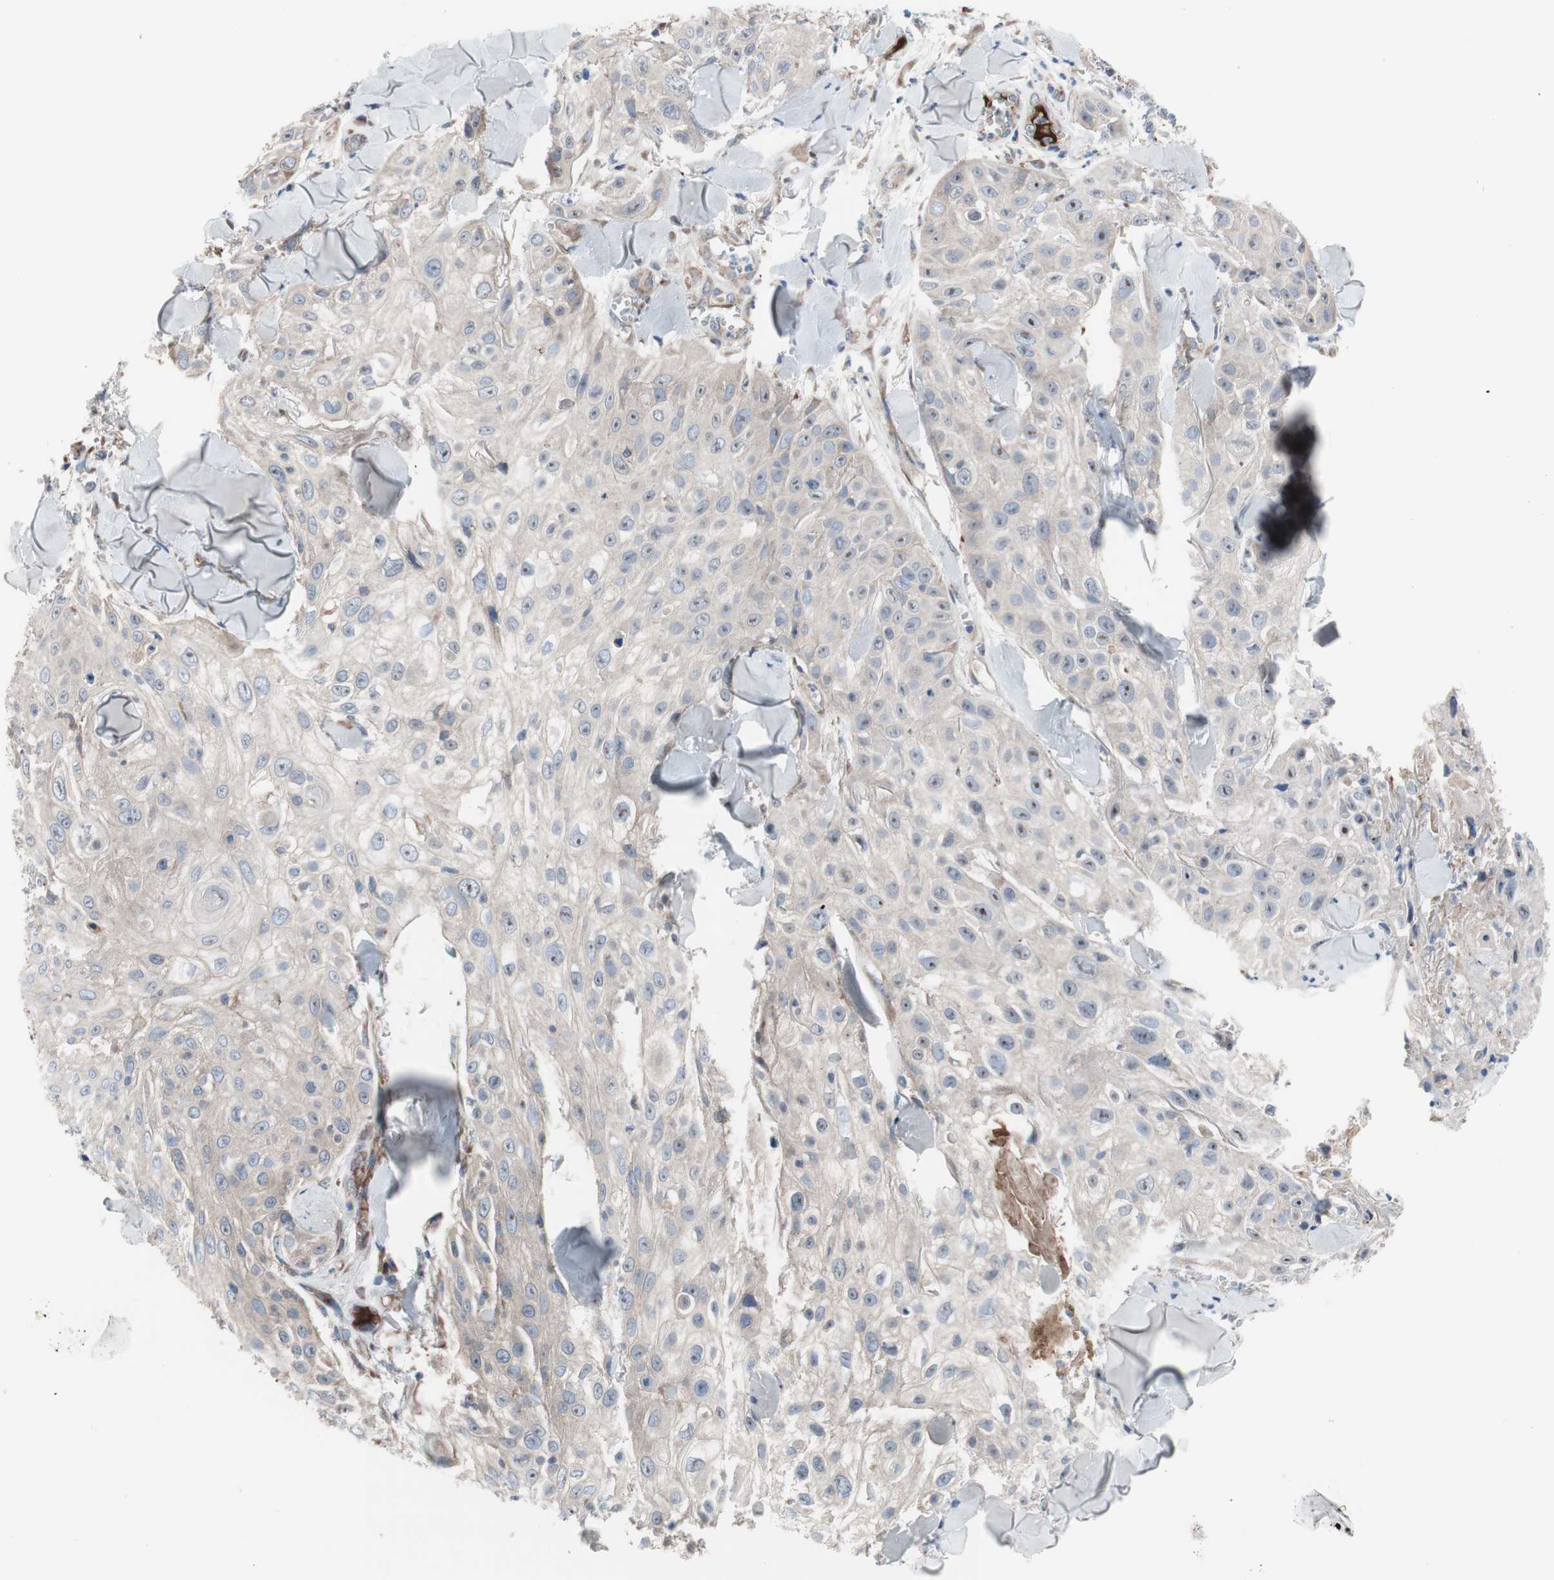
{"staining": {"intensity": "weak", "quantity": ">75%", "location": "cytoplasmic/membranous"}, "tissue": "skin cancer", "cell_type": "Tumor cells", "image_type": "cancer", "snomed": [{"axis": "morphology", "description": "Squamous cell carcinoma, NOS"}, {"axis": "topography", "description": "Skin"}], "caption": "A high-resolution photomicrograph shows immunohistochemistry (IHC) staining of squamous cell carcinoma (skin), which reveals weak cytoplasmic/membranous staining in about >75% of tumor cells.", "gene": "KANSL1", "patient": {"sex": "male", "age": 86}}